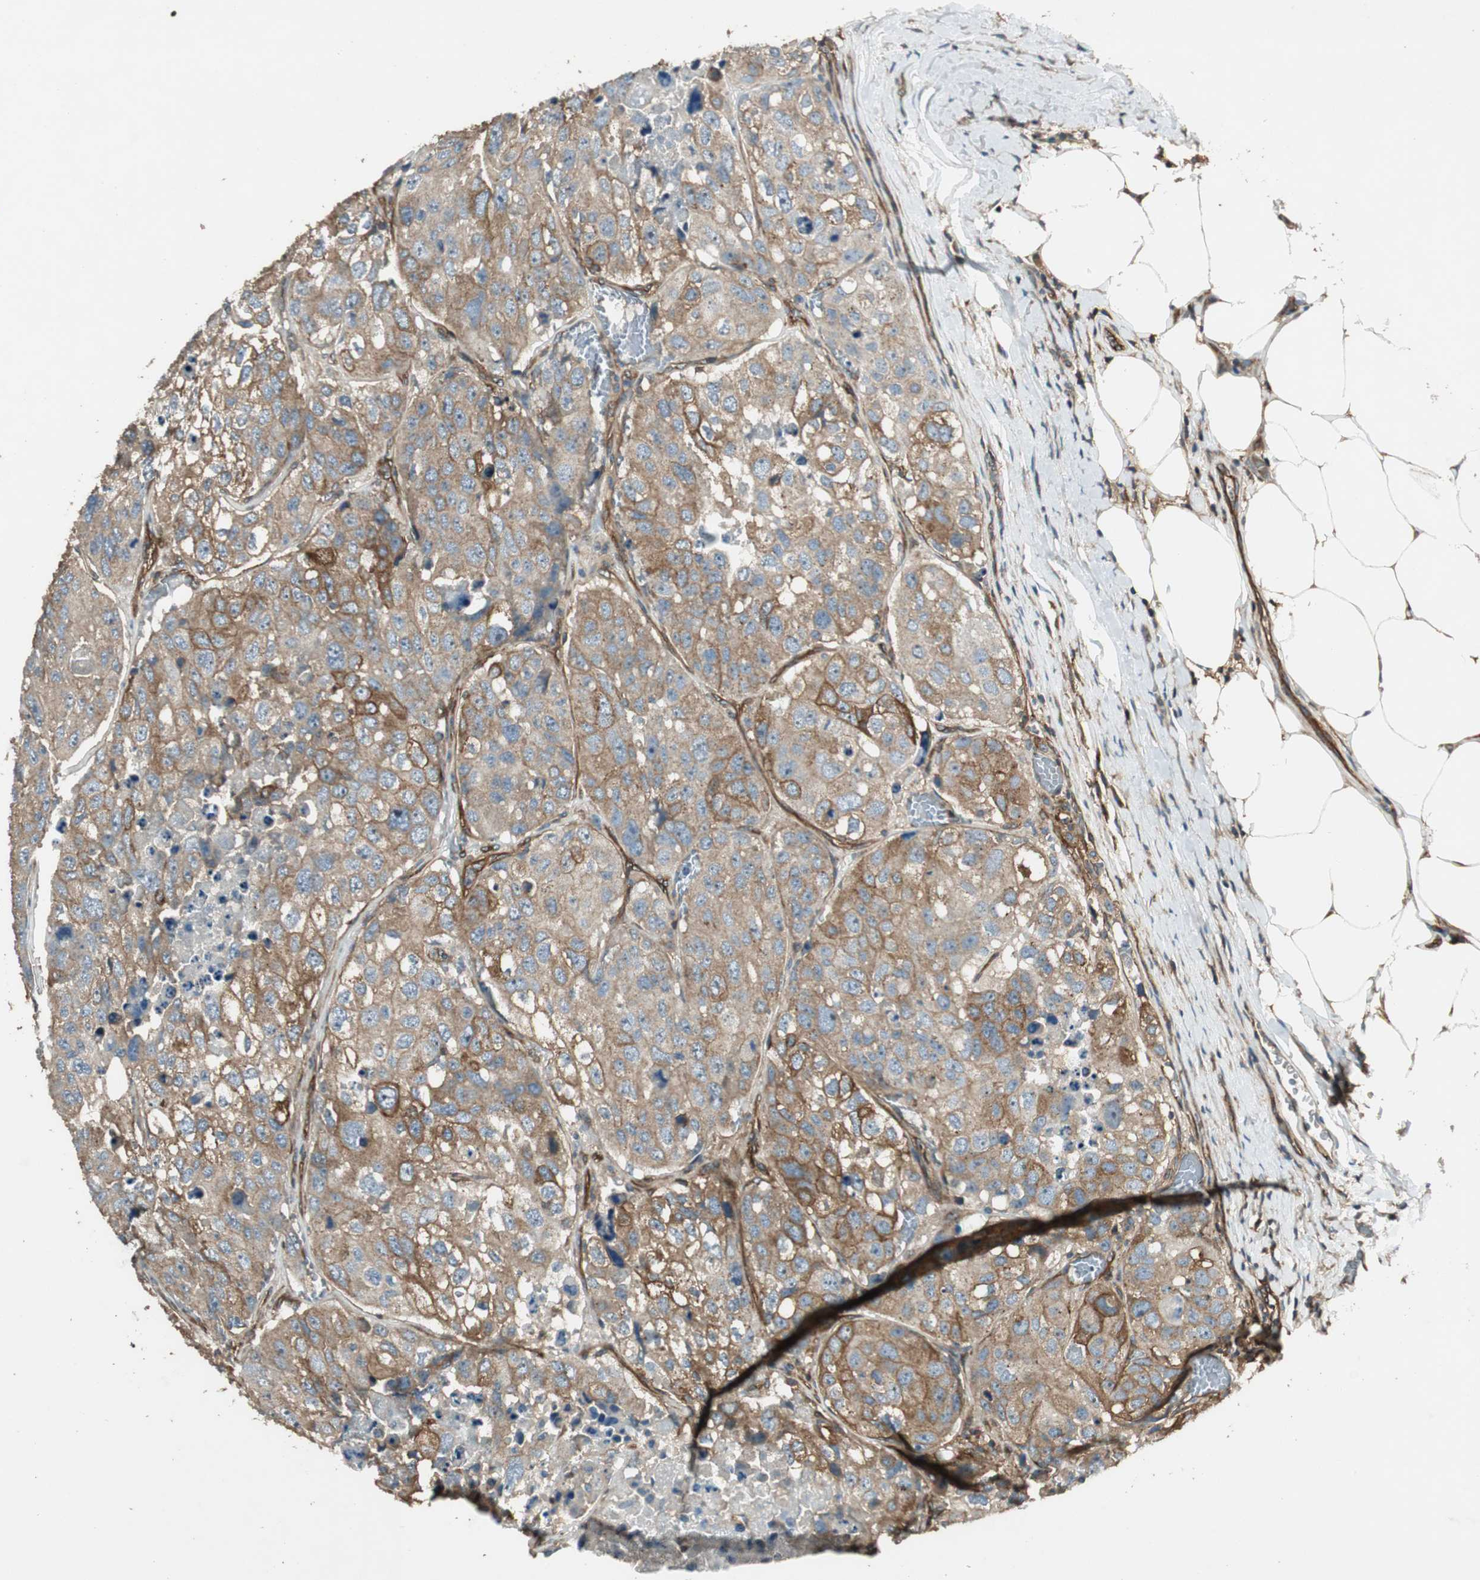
{"staining": {"intensity": "moderate", "quantity": ">75%", "location": "cytoplasmic/membranous"}, "tissue": "urothelial cancer", "cell_type": "Tumor cells", "image_type": "cancer", "snomed": [{"axis": "morphology", "description": "Urothelial carcinoma, High grade"}, {"axis": "topography", "description": "Lymph node"}, {"axis": "topography", "description": "Urinary bladder"}], "caption": "About >75% of tumor cells in human urothelial carcinoma (high-grade) demonstrate moderate cytoplasmic/membranous protein expression as visualized by brown immunohistochemical staining.", "gene": "BTN3A3", "patient": {"sex": "male", "age": 51}}